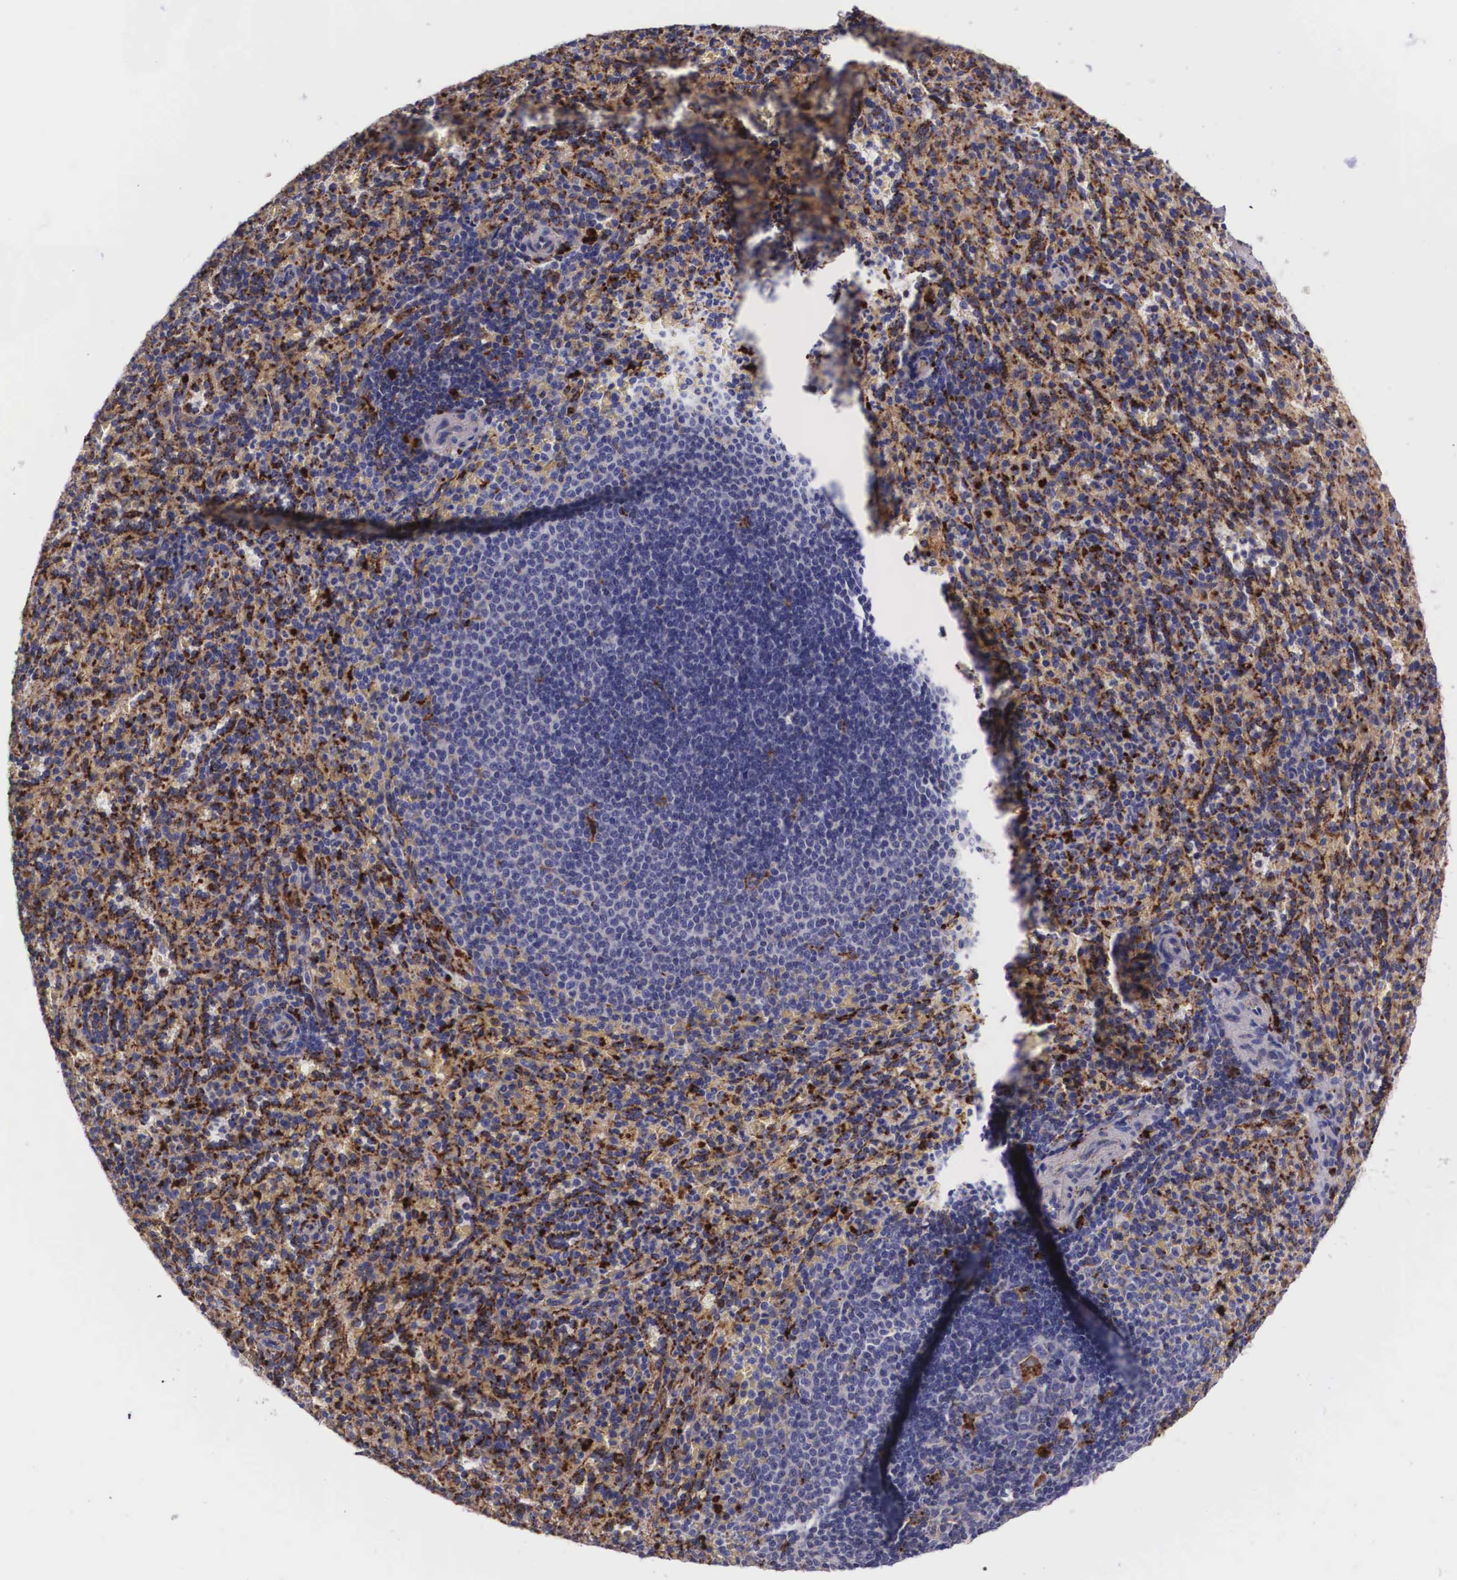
{"staining": {"intensity": "negative", "quantity": "none", "location": "none"}, "tissue": "spleen", "cell_type": "Cells in red pulp", "image_type": "normal", "snomed": [{"axis": "morphology", "description": "Normal tissue, NOS"}, {"axis": "topography", "description": "Spleen"}], "caption": "Immunohistochemistry micrograph of unremarkable human spleen stained for a protein (brown), which shows no staining in cells in red pulp.", "gene": "NAGA", "patient": {"sex": "female", "age": 21}}